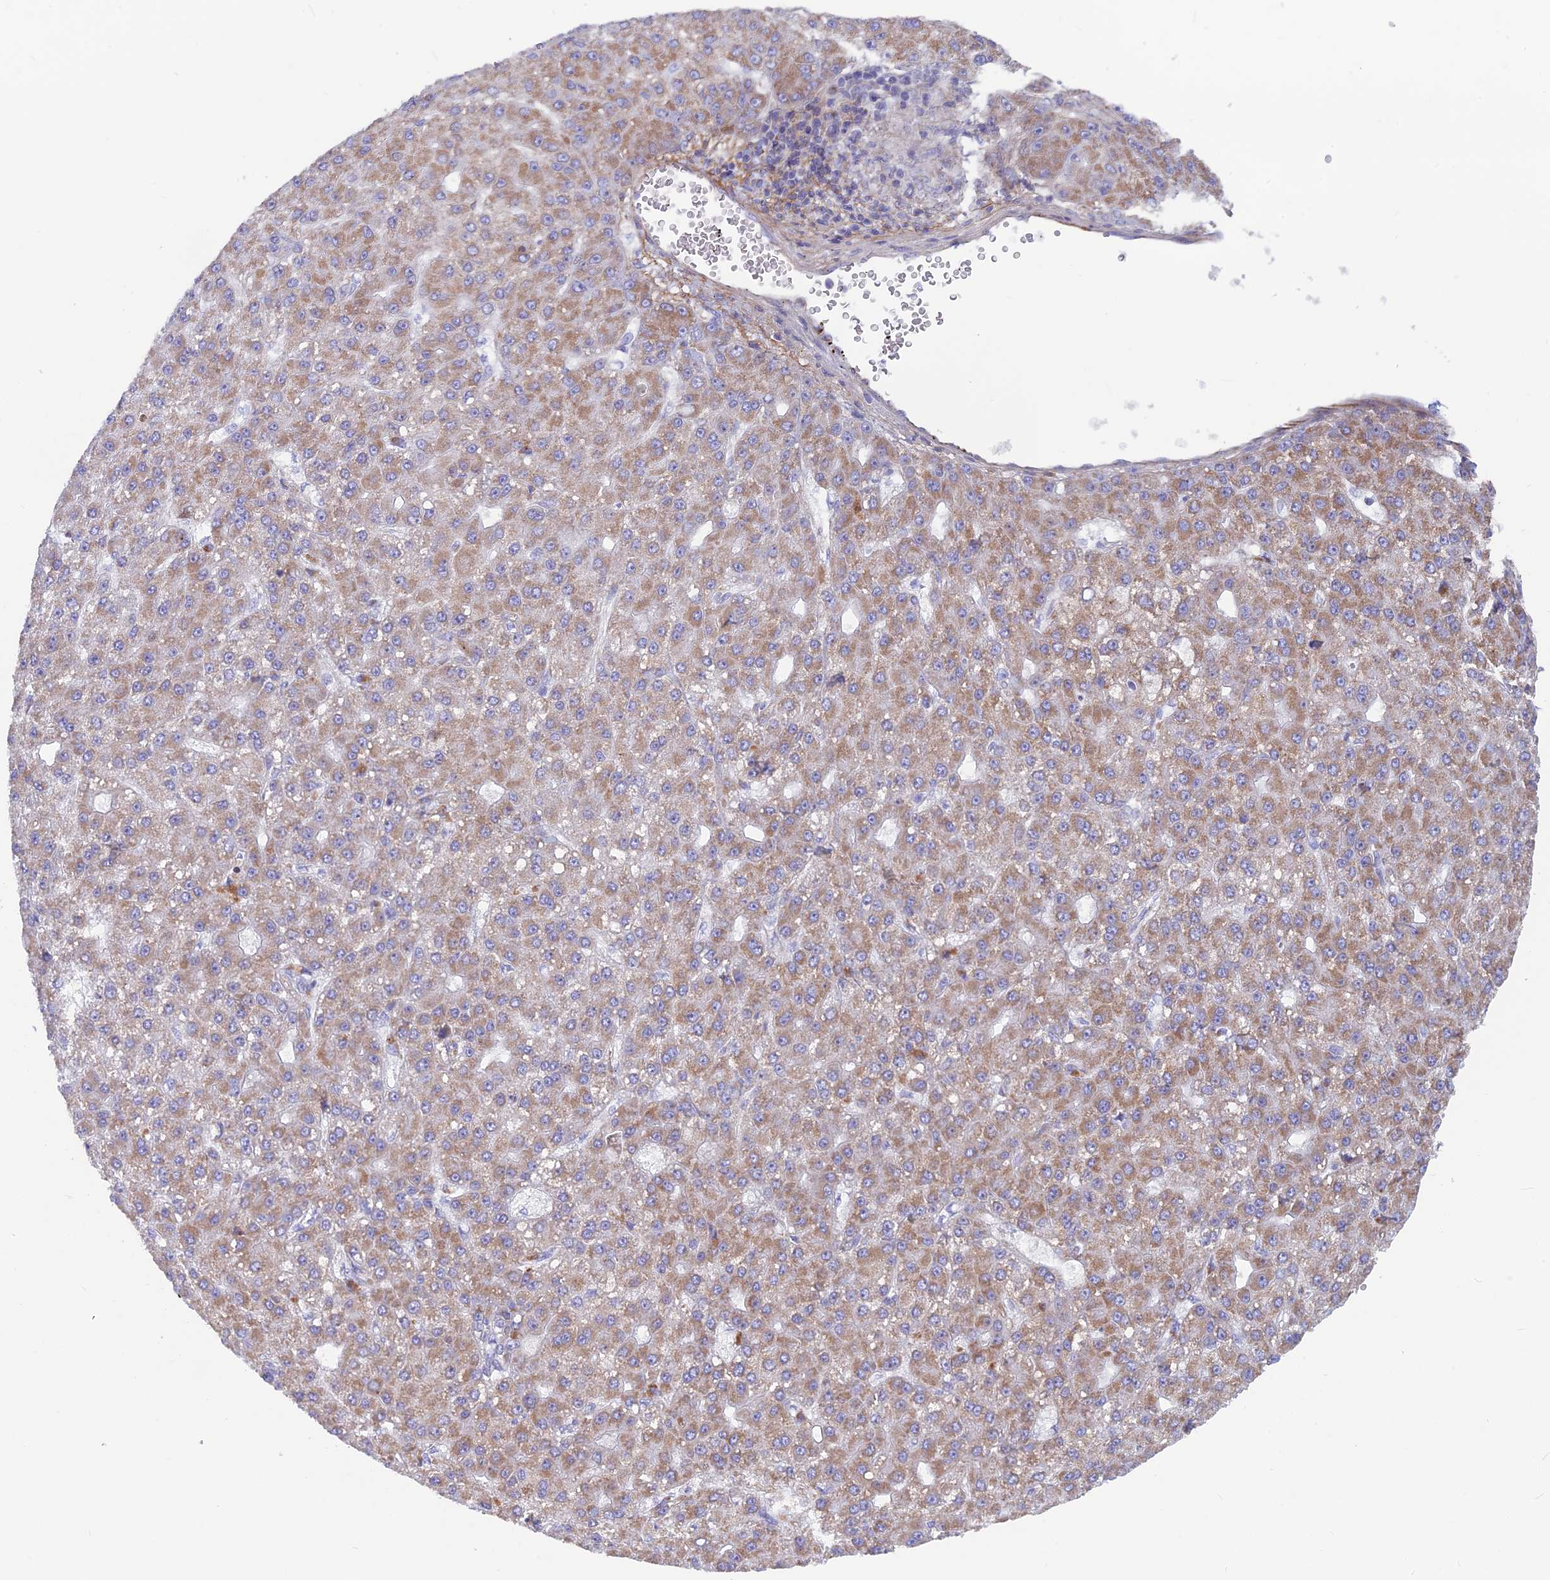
{"staining": {"intensity": "moderate", "quantity": ">75%", "location": "cytoplasmic/membranous"}, "tissue": "liver cancer", "cell_type": "Tumor cells", "image_type": "cancer", "snomed": [{"axis": "morphology", "description": "Carcinoma, Hepatocellular, NOS"}, {"axis": "topography", "description": "Liver"}], "caption": "Liver cancer (hepatocellular carcinoma) stained with a protein marker demonstrates moderate staining in tumor cells.", "gene": "PLAC9", "patient": {"sex": "male", "age": 67}}